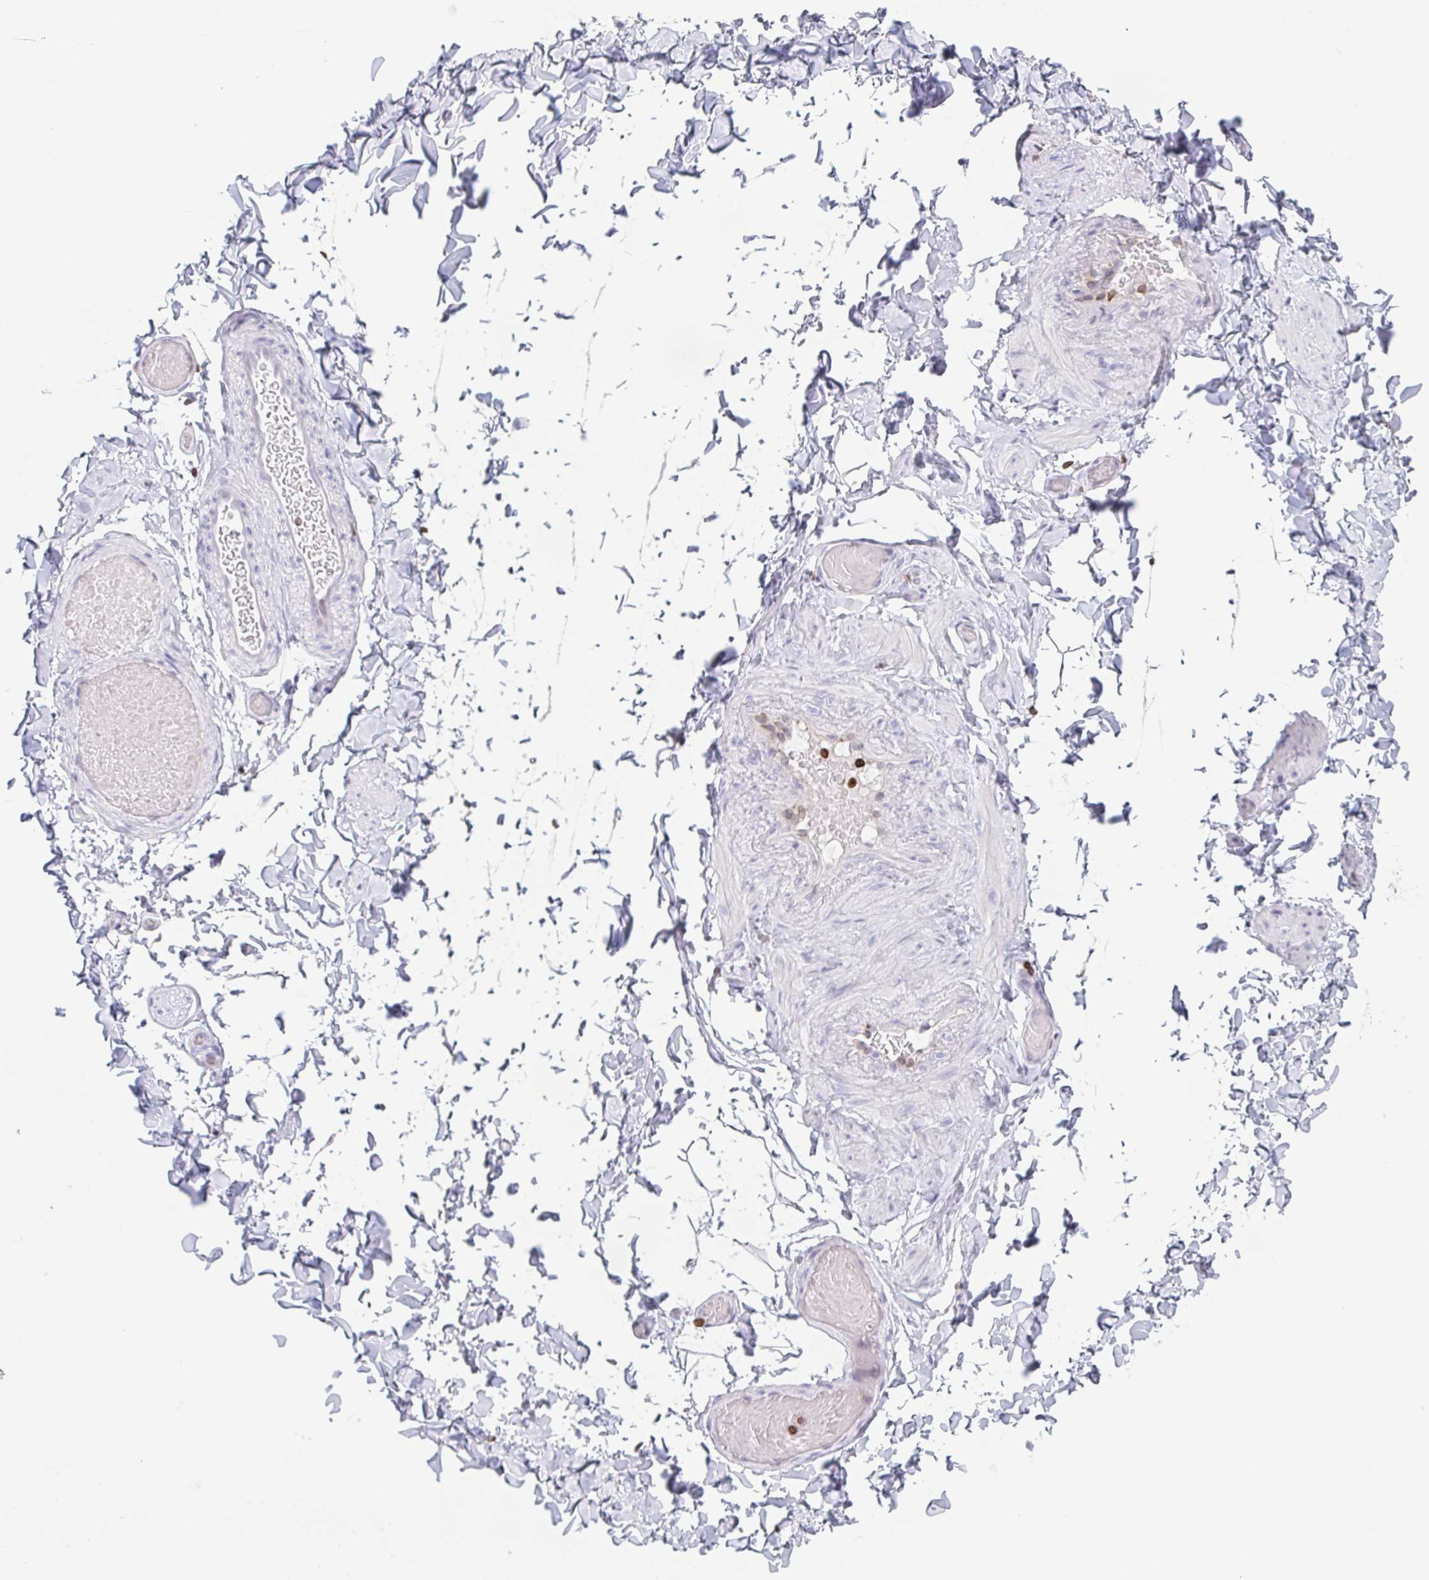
{"staining": {"intensity": "negative", "quantity": "none", "location": "none"}, "tissue": "adipose tissue", "cell_type": "Adipocytes", "image_type": "normal", "snomed": [{"axis": "morphology", "description": "Normal tissue, NOS"}, {"axis": "topography", "description": "Soft tissue"}, {"axis": "topography", "description": "Adipose tissue"}, {"axis": "topography", "description": "Vascular tissue"}, {"axis": "topography", "description": "Peripheral nerve tissue"}], "caption": "IHC photomicrograph of unremarkable human adipose tissue stained for a protein (brown), which shows no staining in adipocytes. The staining is performed using DAB (3,3'-diaminobenzidine) brown chromogen with nuclei counter-stained in using hematoxylin.", "gene": "BTBD7", "patient": {"sex": "male", "age": 29}}